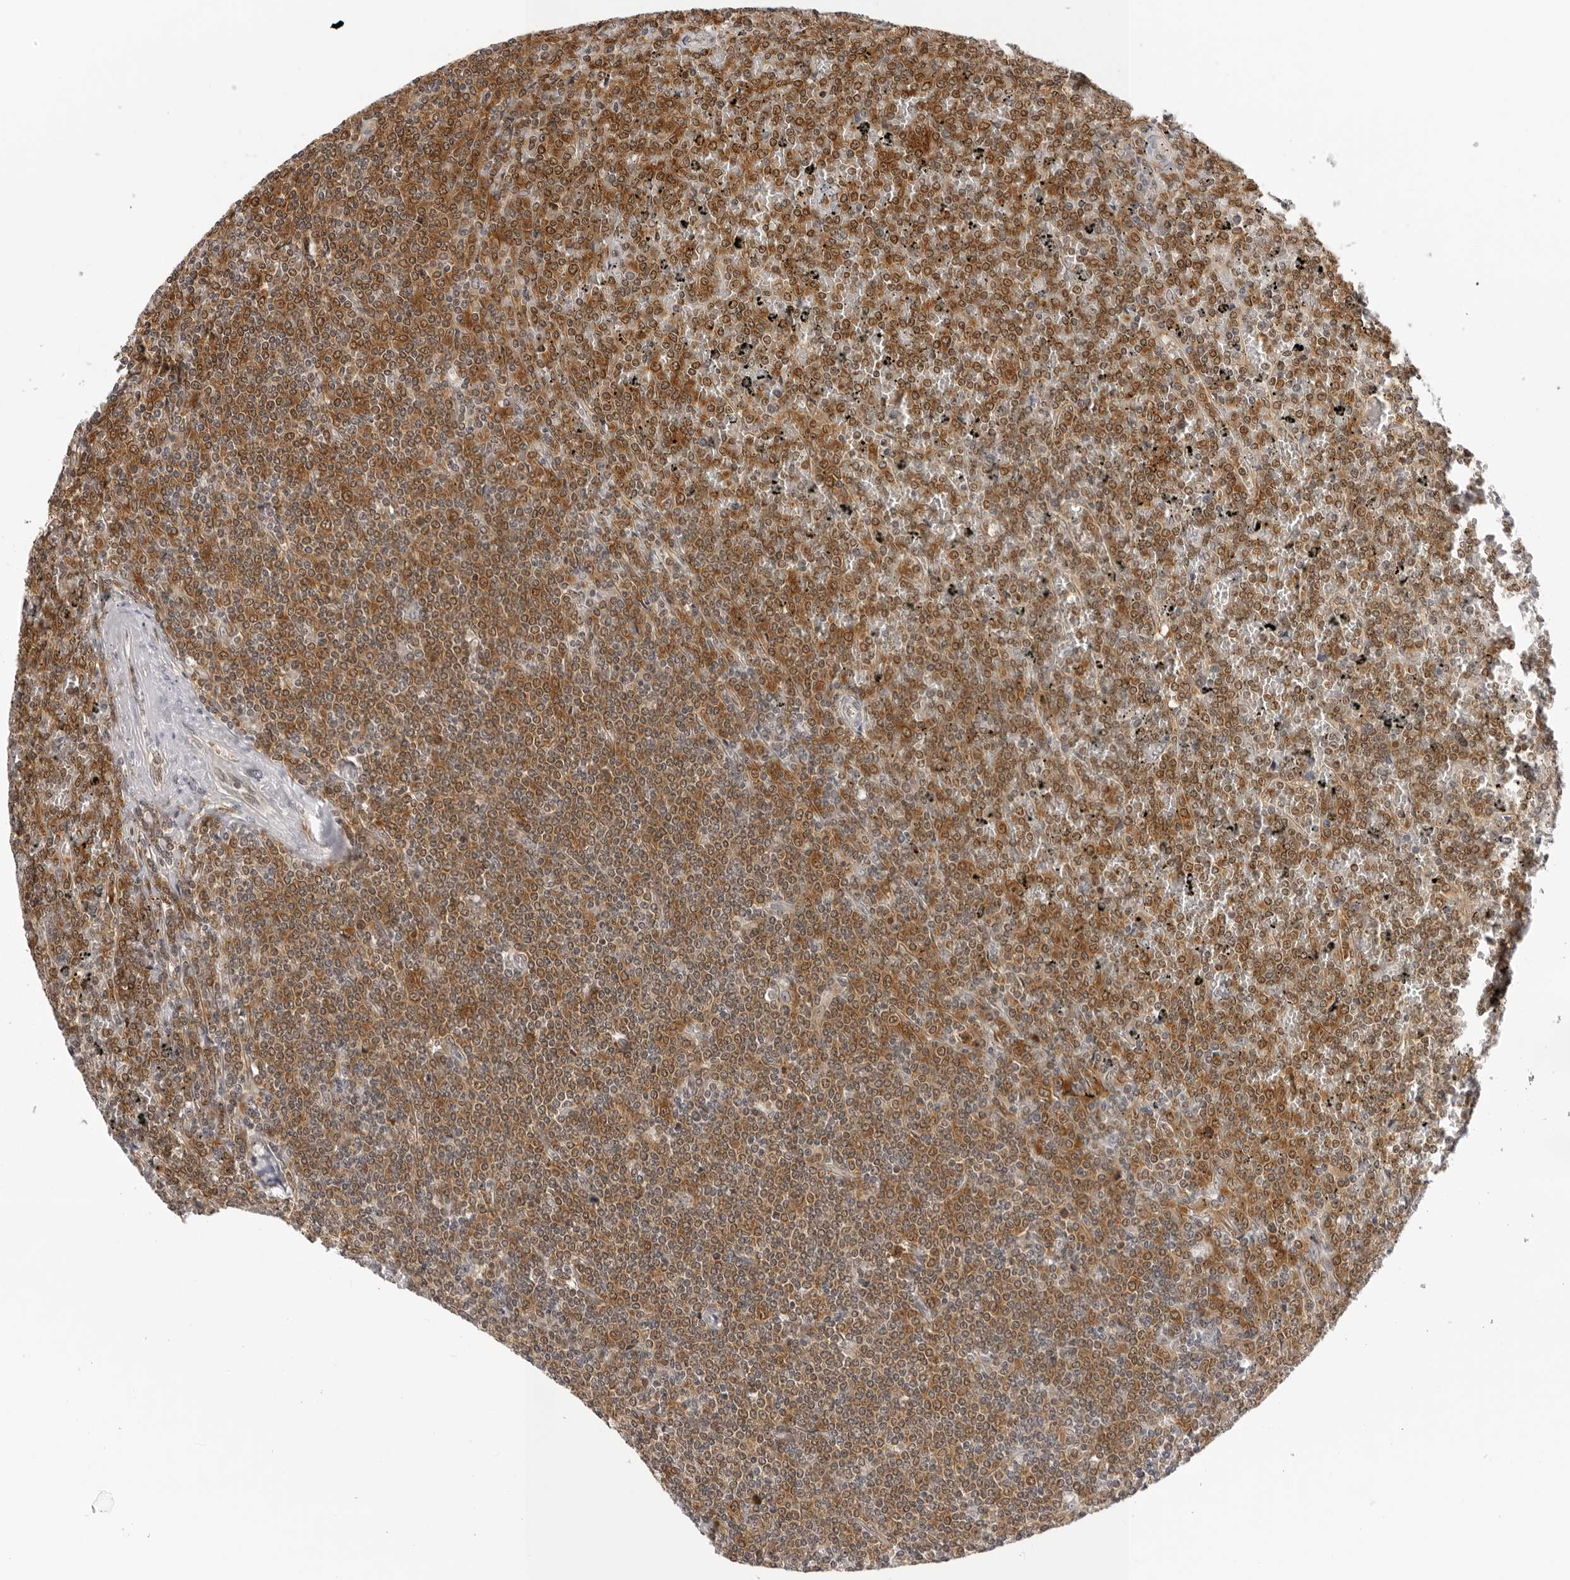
{"staining": {"intensity": "moderate", "quantity": ">75%", "location": "cytoplasmic/membranous,nuclear"}, "tissue": "lymphoma", "cell_type": "Tumor cells", "image_type": "cancer", "snomed": [{"axis": "morphology", "description": "Malignant lymphoma, non-Hodgkin's type, Low grade"}, {"axis": "topography", "description": "Spleen"}], "caption": "Immunohistochemical staining of human malignant lymphoma, non-Hodgkin's type (low-grade) demonstrates medium levels of moderate cytoplasmic/membranous and nuclear protein expression in approximately >75% of tumor cells.", "gene": "WDR77", "patient": {"sex": "female", "age": 19}}